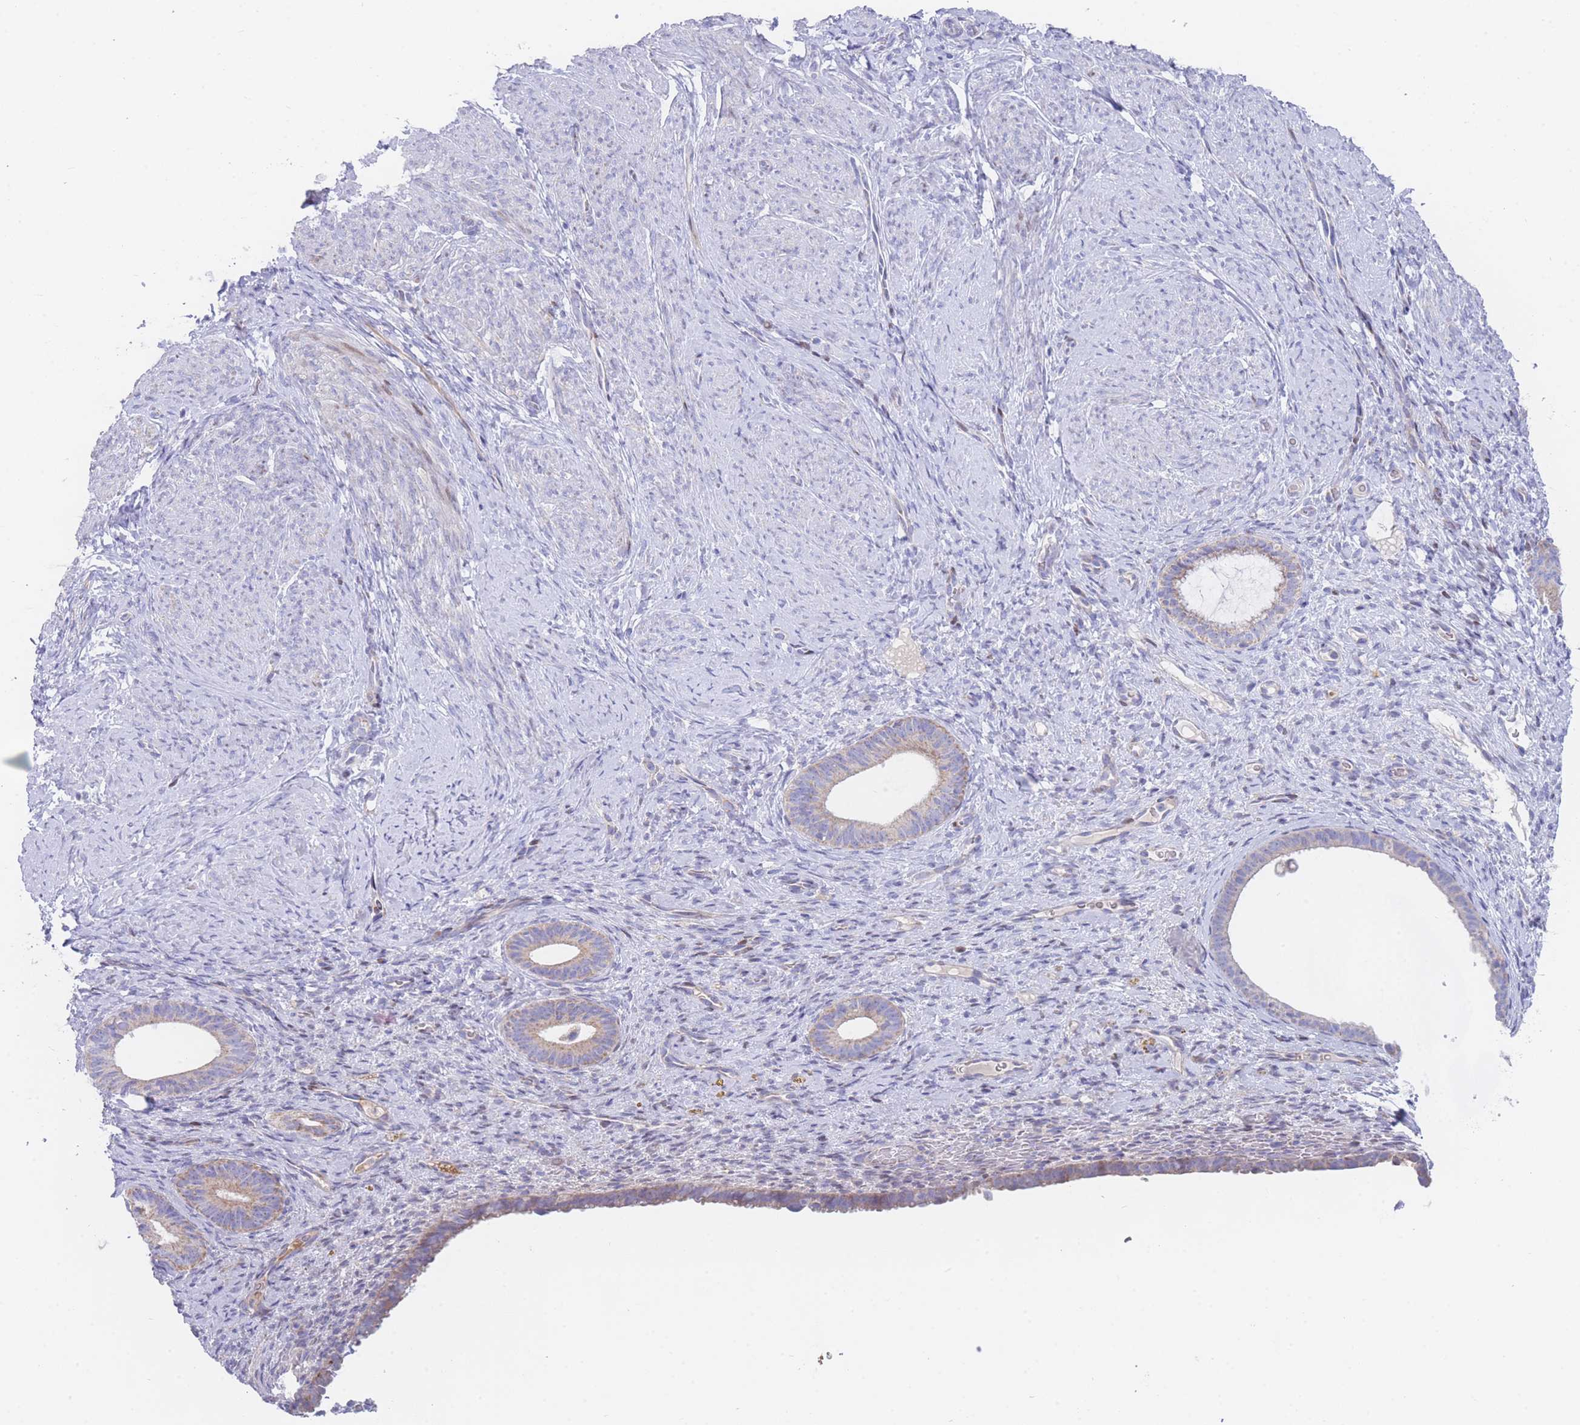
{"staining": {"intensity": "negative", "quantity": "none", "location": "none"}, "tissue": "endometrium", "cell_type": "Cells in endometrial stroma", "image_type": "normal", "snomed": [{"axis": "morphology", "description": "Normal tissue, NOS"}, {"axis": "topography", "description": "Endometrium"}], "caption": "Protein analysis of benign endometrium displays no significant positivity in cells in endometrial stroma. (DAB (3,3'-diaminobenzidine) IHC visualized using brightfield microscopy, high magnification).", "gene": "GPAM", "patient": {"sex": "female", "age": 65}}